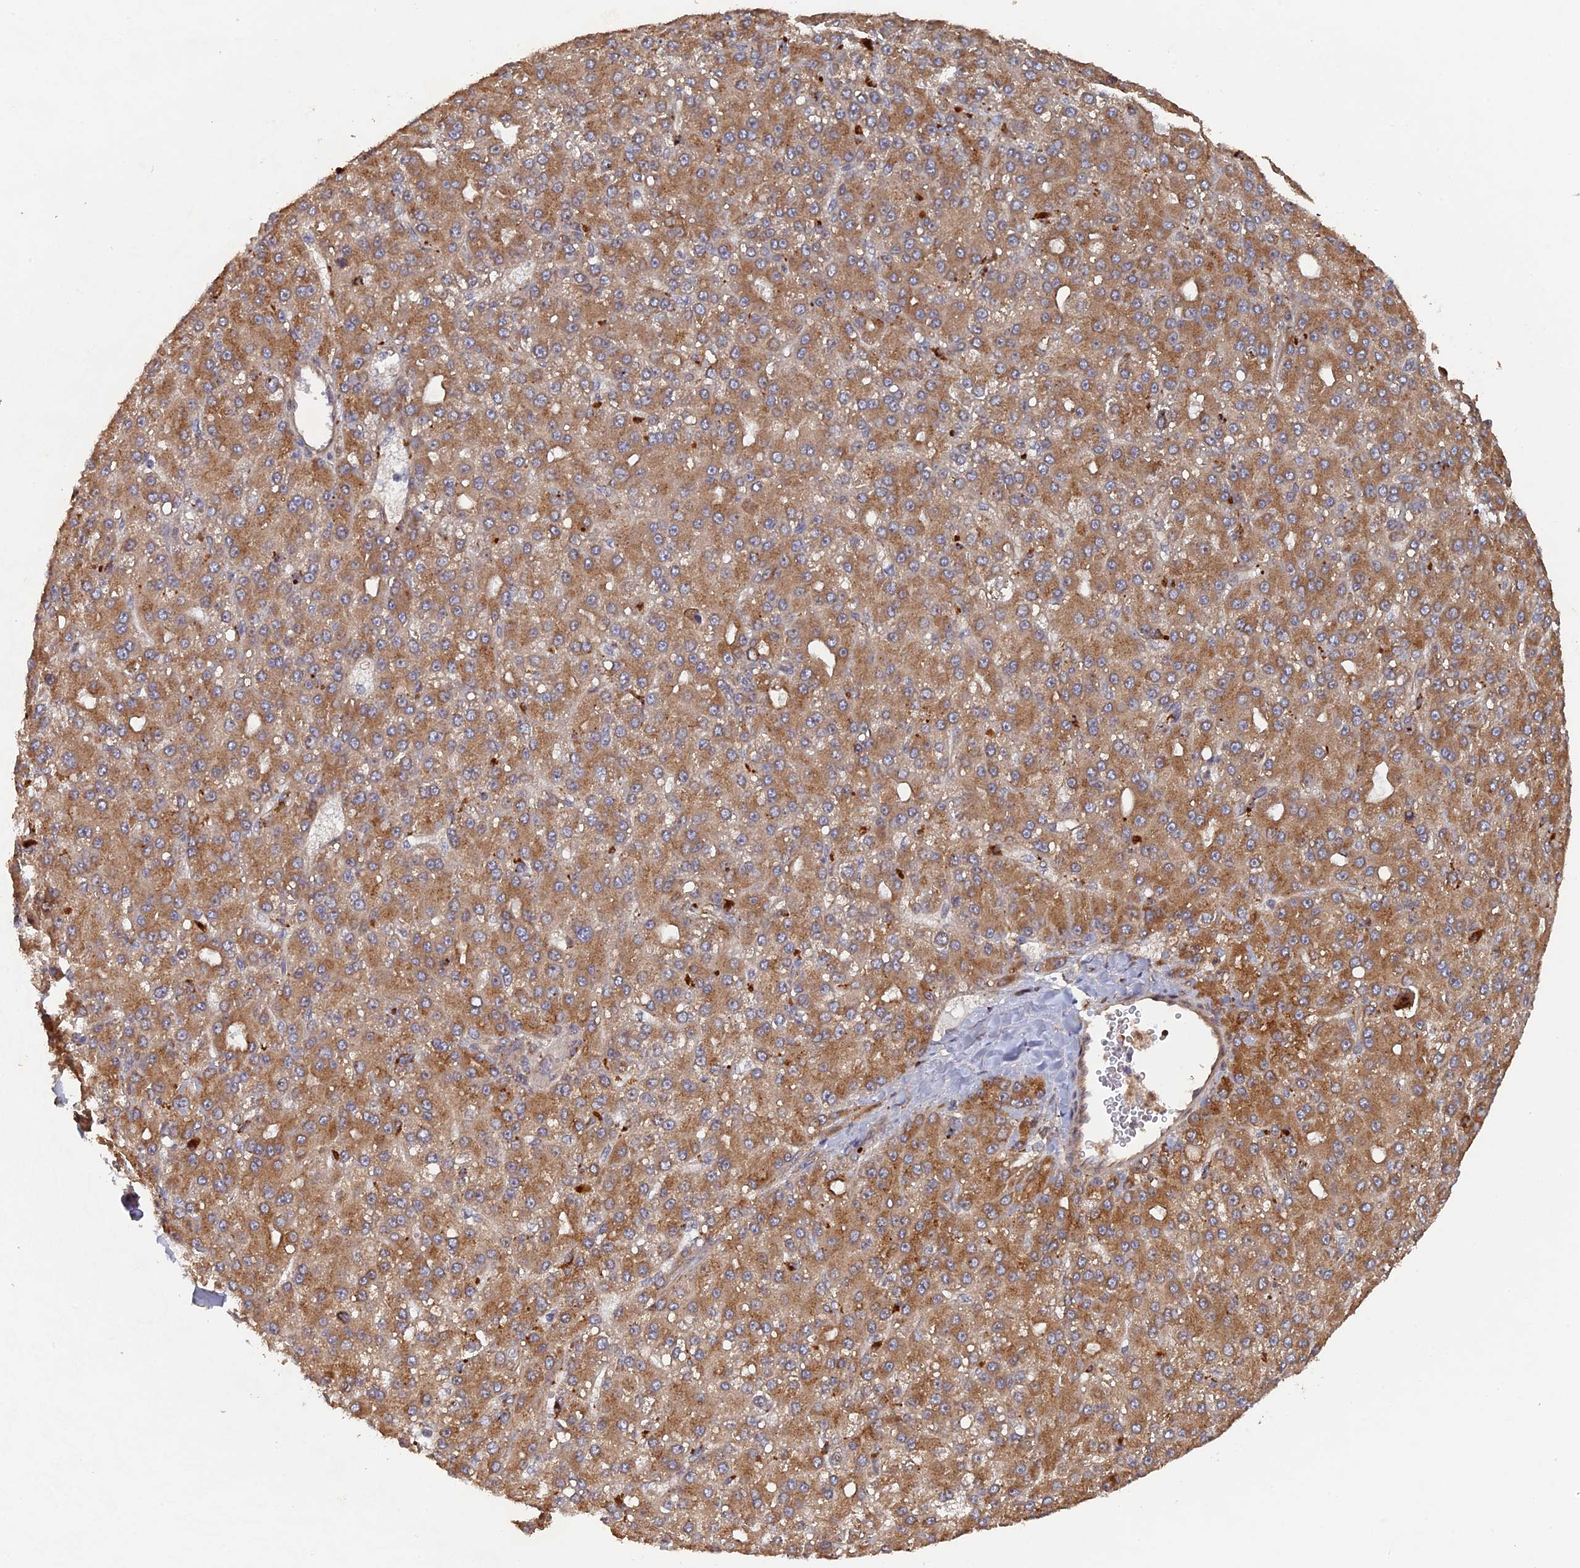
{"staining": {"intensity": "moderate", "quantity": ">75%", "location": "cytoplasmic/membranous"}, "tissue": "liver cancer", "cell_type": "Tumor cells", "image_type": "cancer", "snomed": [{"axis": "morphology", "description": "Carcinoma, Hepatocellular, NOS"}, {"axis": "topography", "description": "Liver"}], "caption": "Immunohistochemical staining of liver cancer (hepatocellular carcinoma) demonstrates medium levels of moderate cytoplasmic/membranous positivity in about >75% of tumor cells.", "gene": "VPS37C", "patient": {"sex": "male", "age": 67}}